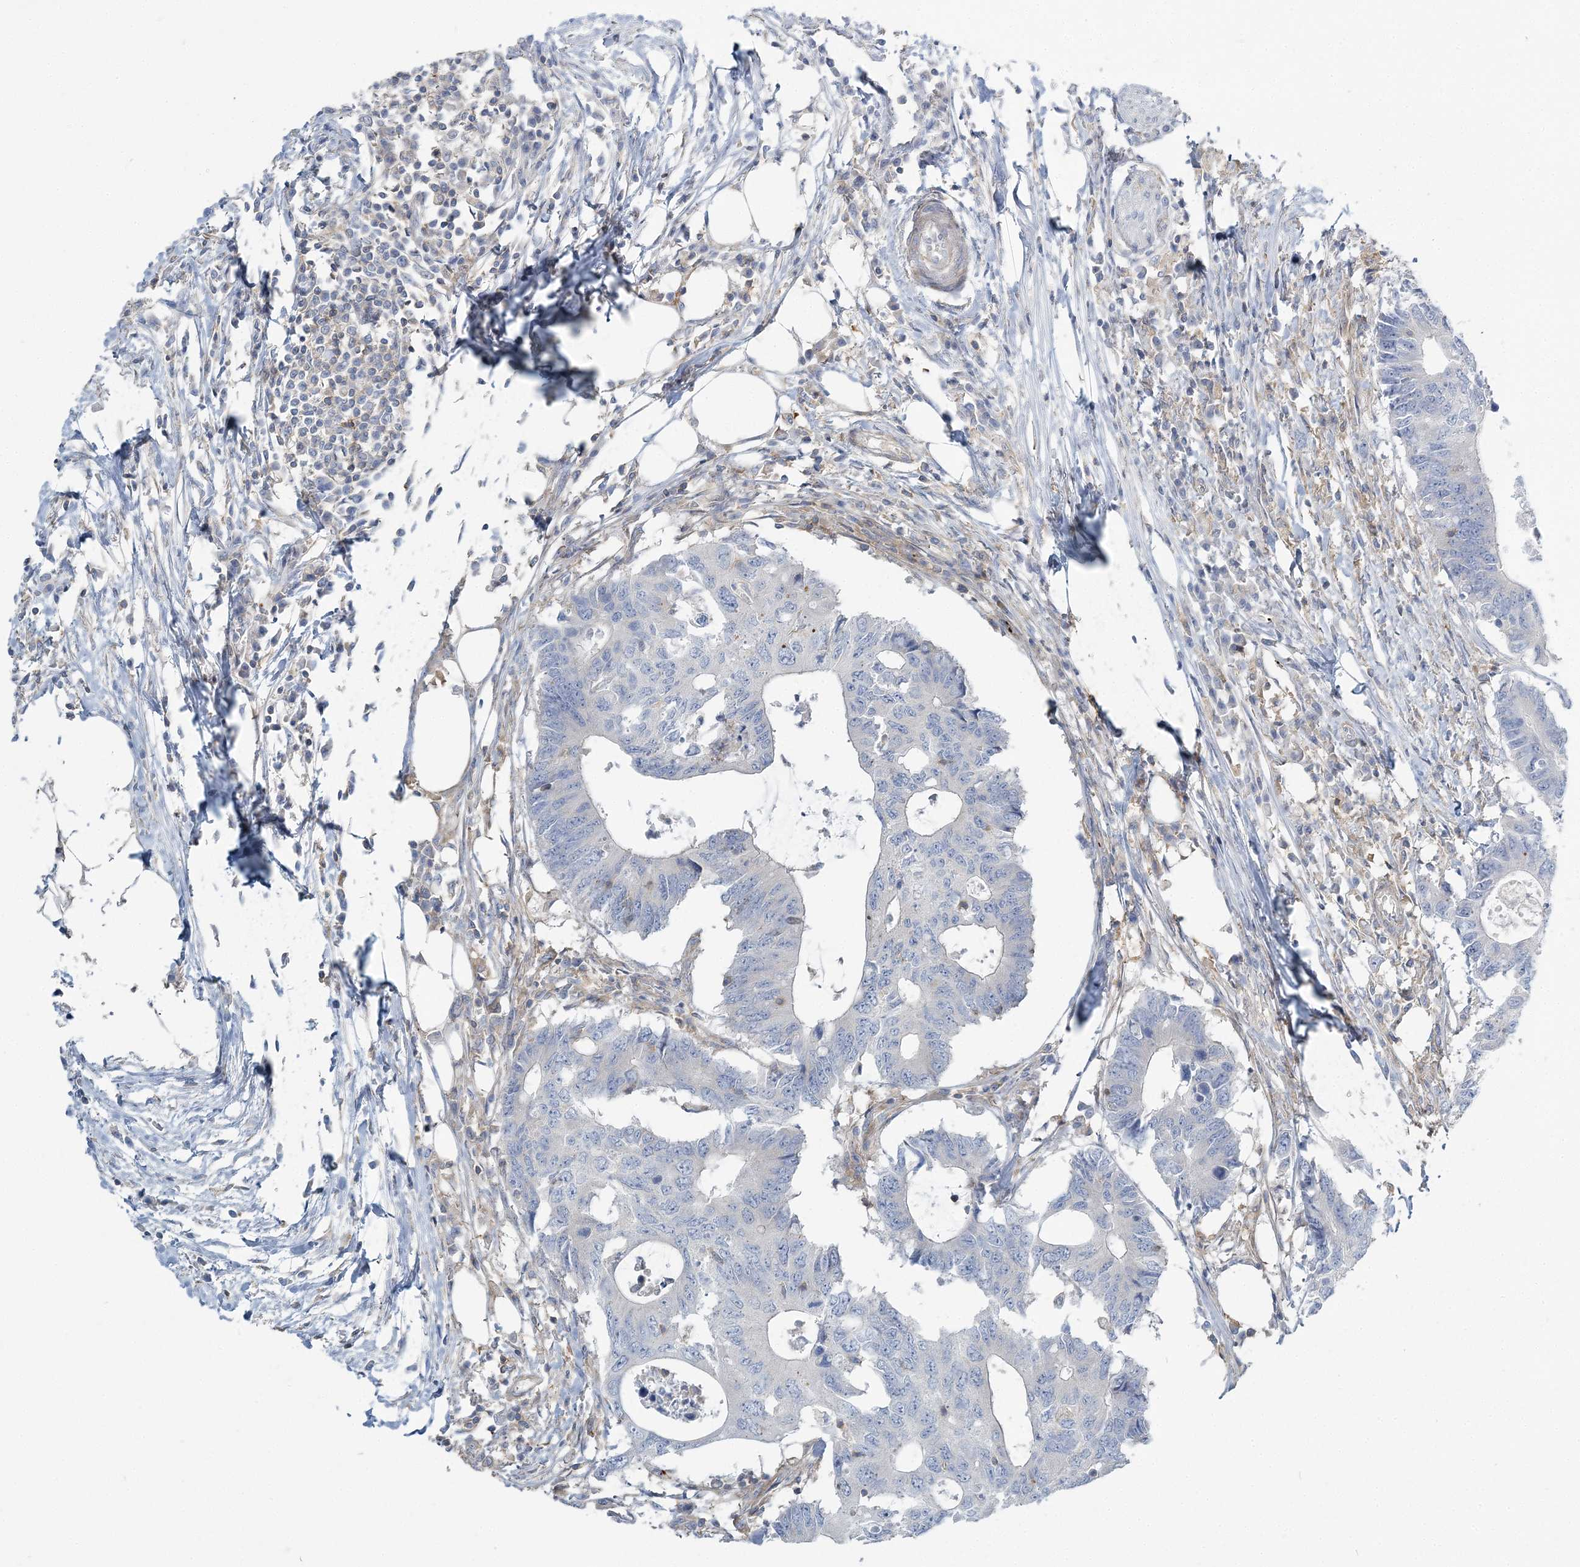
{"staining": {"intensity": "negative", "quantity": "none", "location": "none"}, "tissue": "colorectal cancer", "cell_type": "Tumor cells", "image_type": "cancer", "snomed": [{"axis": "morphology", "description": "Adenocarcinoma, NOS"}, {"axis": "topography", "description": "Colon"}], "caption": "An image of adenocarcinoma (colorectal) stained for a protein displays no brown staining in tumor cells. (DAB (3,3'-diaminobenzidine) IHC, high magnification).", "gene": "CUEDC2", "patient": {"sex": "male", "age": 71}}